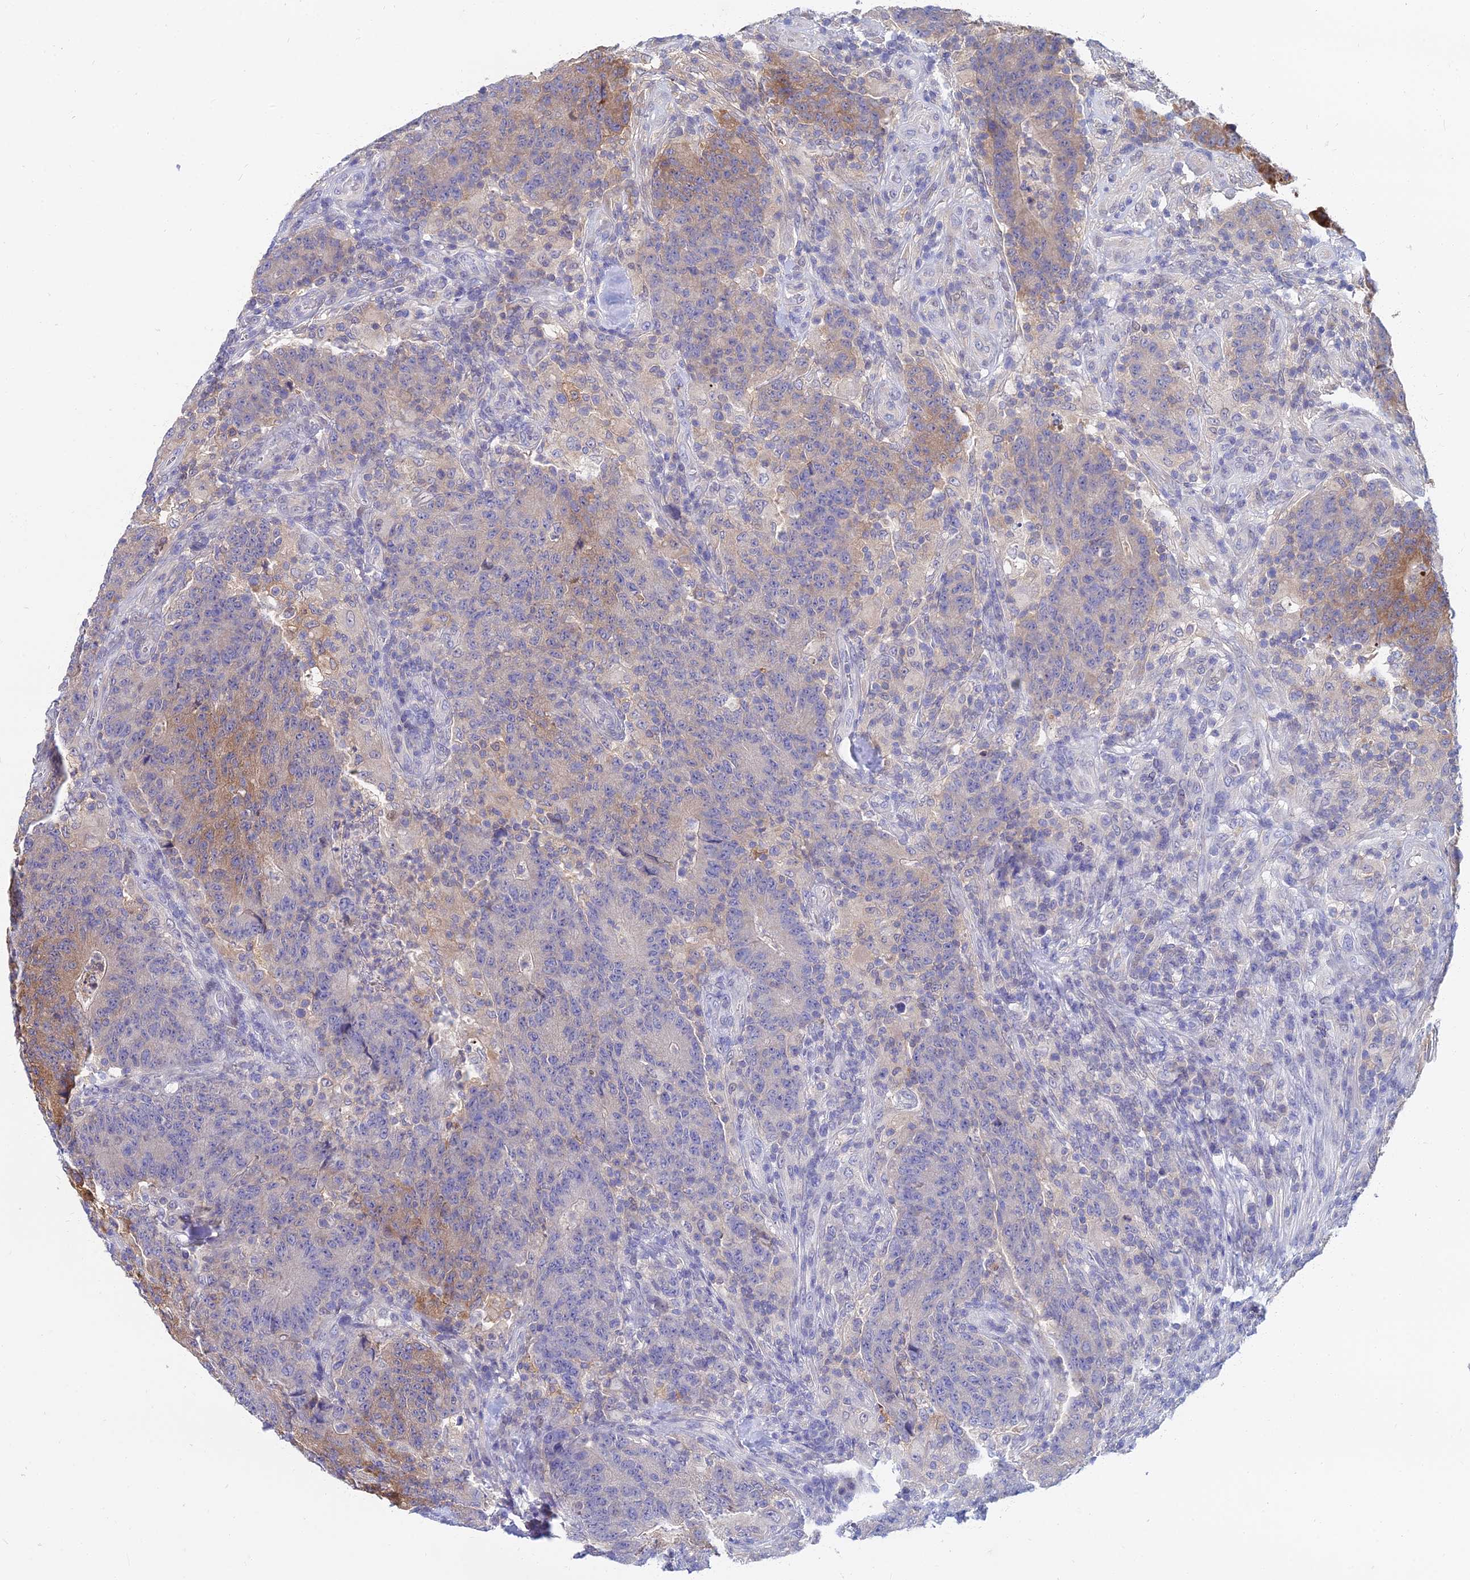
{"staining": {"intensity": "moderate", "quantity": "<25%", "location": "cytoplasmic/membranous"}, "tissue": "colorectal cancer", "cell_type": "Tumor cells", "image_type": "cancer", "snomed": [{"axis": "morphology", "description": "Adenocarcinoma, NOS"}, {"axis": "topography", "description": "Colon"}], "caption": "Moderate cytoplasmic/membranous staining for a protein is seen in approximately <25% of tumor cells of colorectal cancer (adenocarcinoma) using immunohistochemistry (IHC).", "gene": "B3GALT4", "patient": {"sex": "female", "age": 75}}